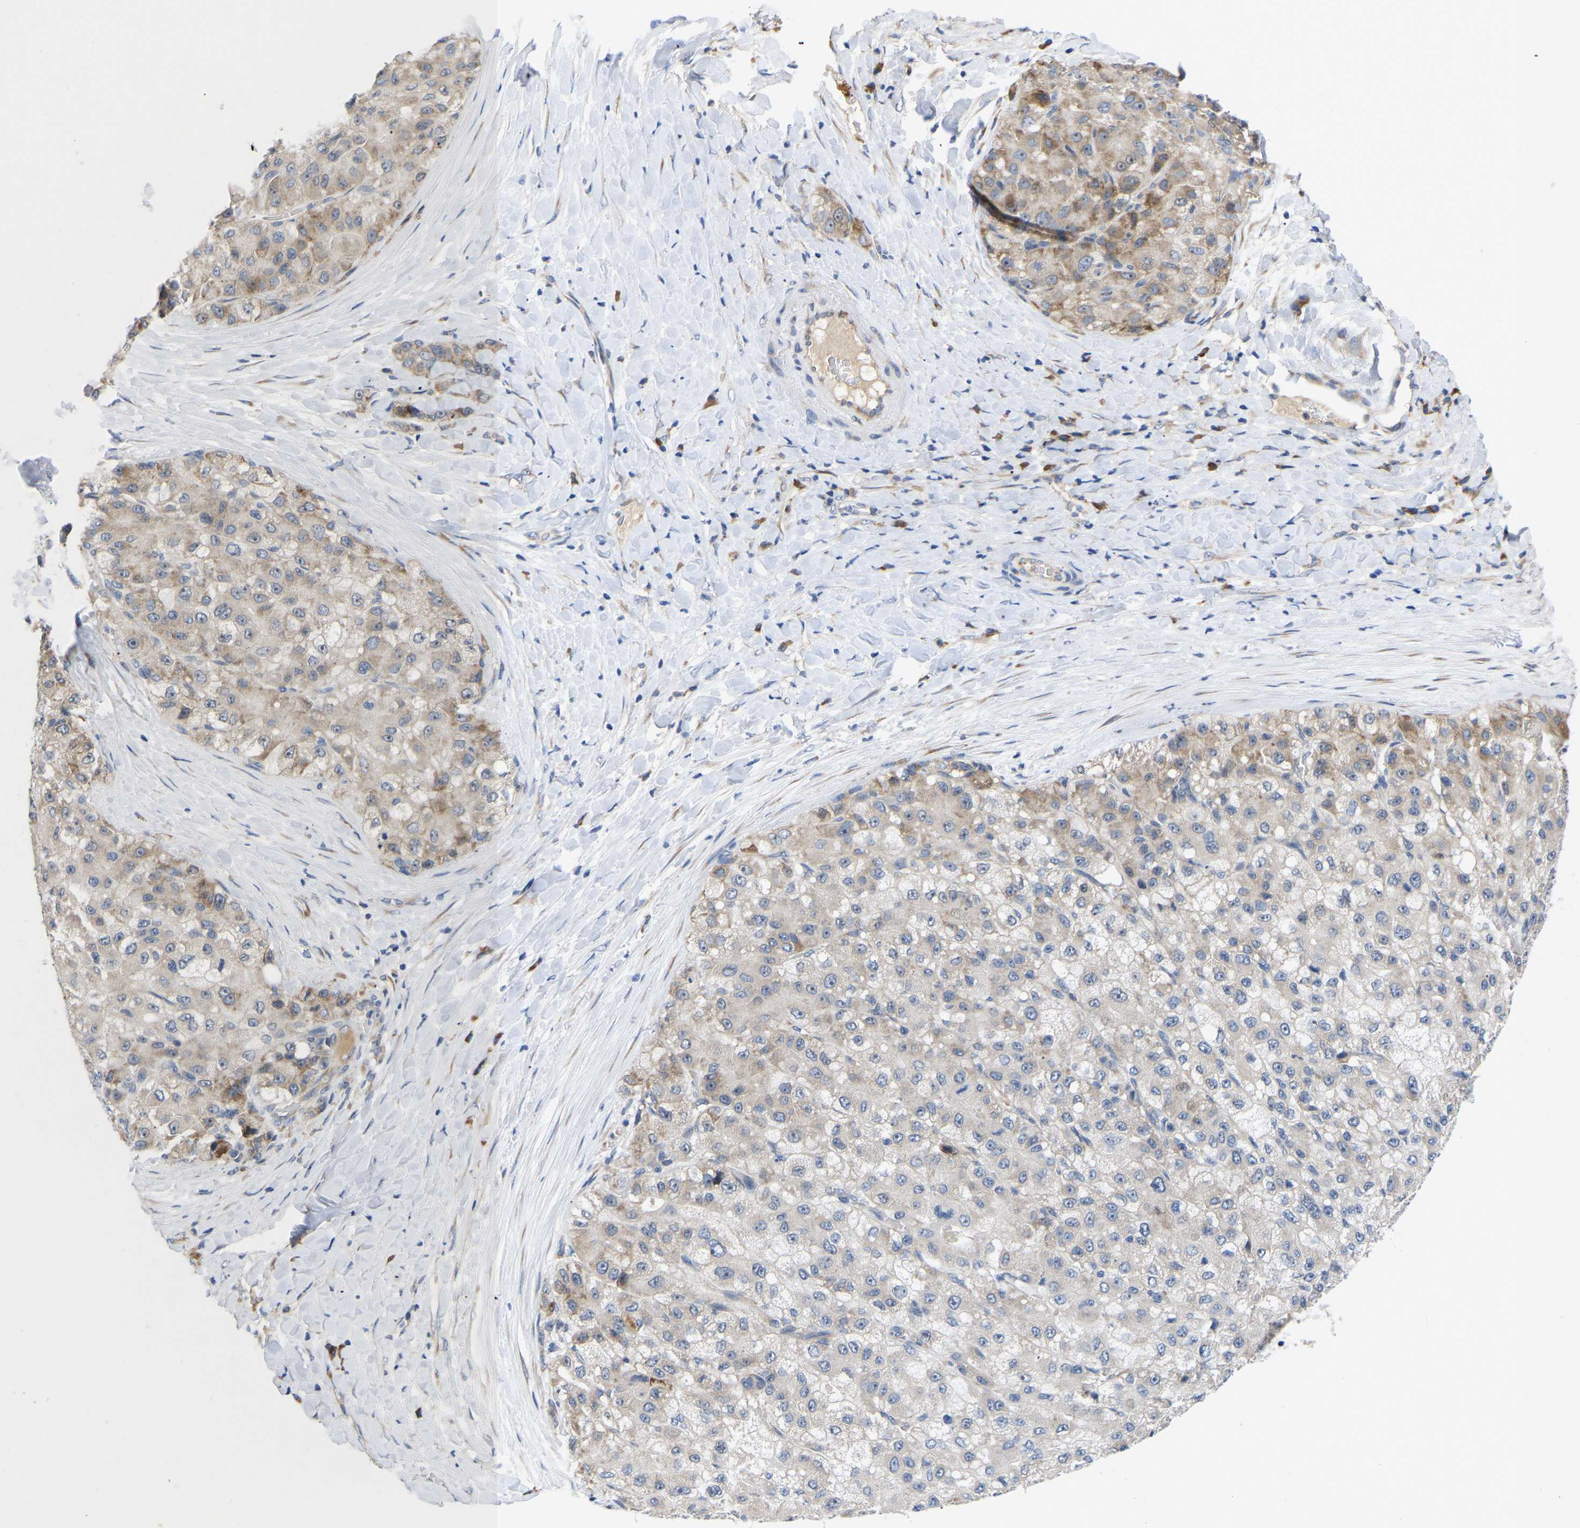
{"staining": {"intensity": "weak", "quantity": "25%-75%", "location": "cytoplasmic/membranous,nuclear"}, "tissue": "liver cancer", "cell_type": "Tumor cells", "image_type": "cancer", "snomed": [{"axis": "morphology", "description": "Carcinoma, Hepatocellular, NOS"}, {"axis": "topography", "description": "Liver"}], "caption": "Immunohistochemical staining of human liver hepatocellular carcinoma reveals weak cytoplasmic/membranous and nuclear protein positivity in about 25%-75% of tumor cells.", "gene": "ABCA10", "patient": {"sex": "male", "age": 80}}